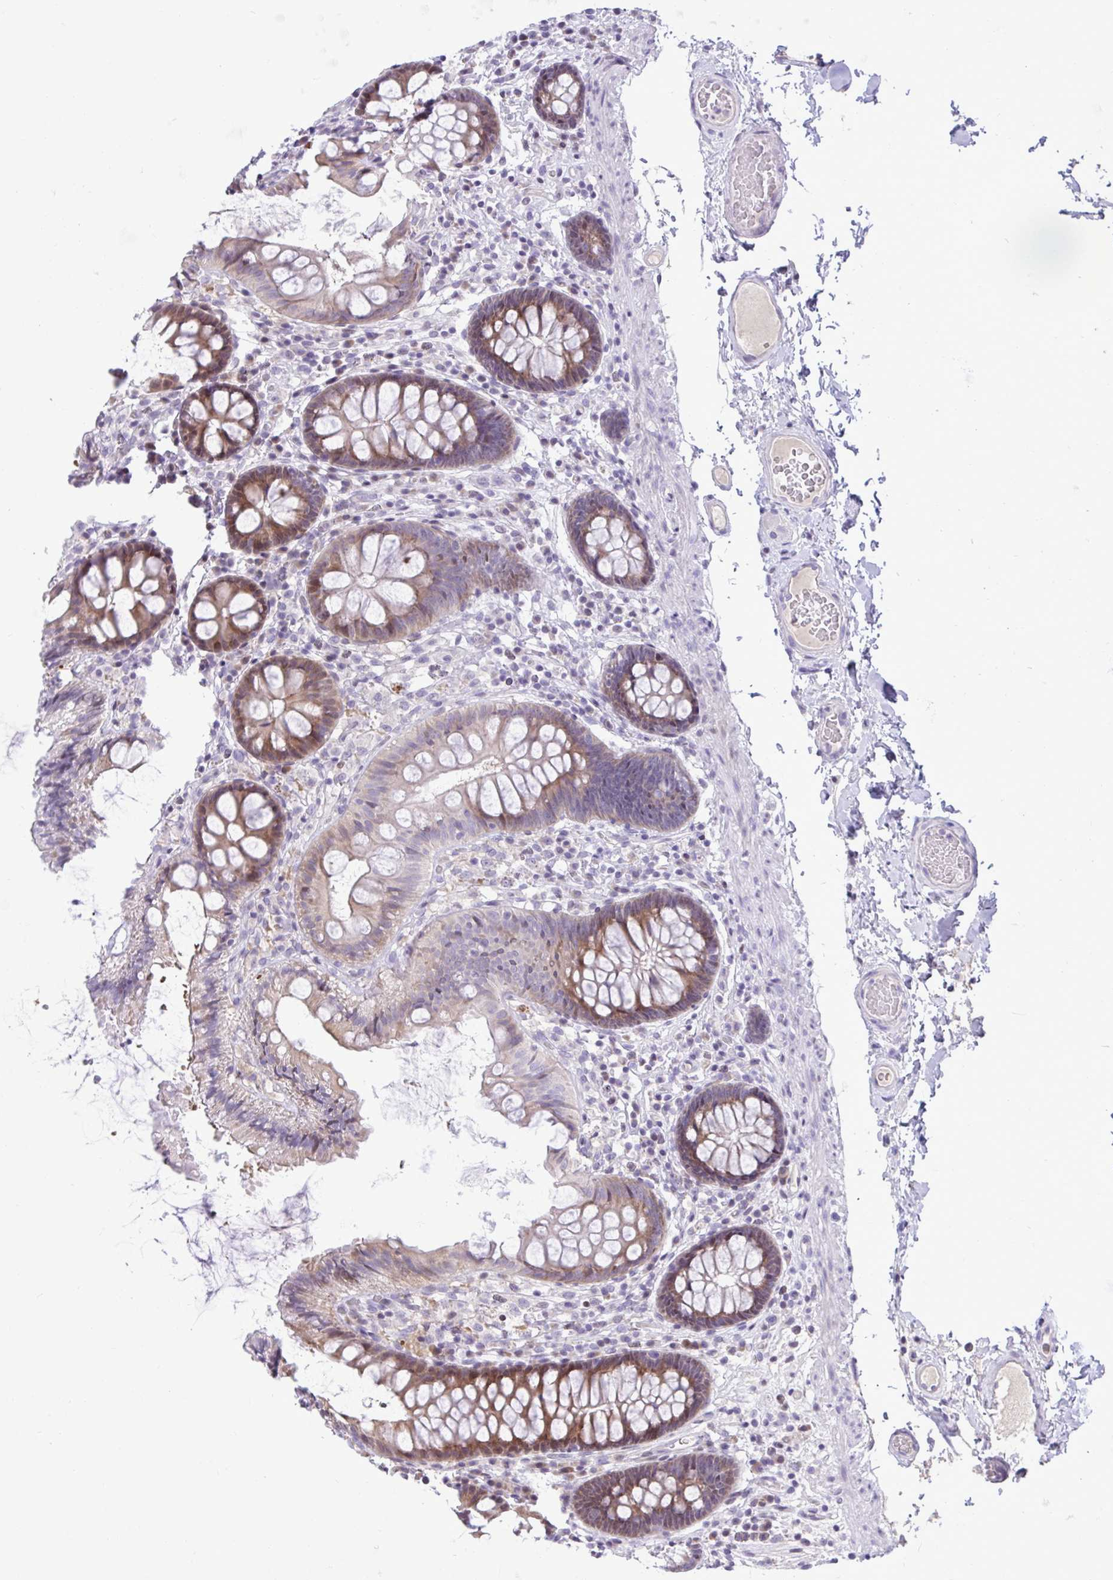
{"staining": {"intensity": "negative", "quantity": "none", "location": "none"}, "tissue": "colon", "cell_type": "Endothelial cells", "image_type": "normal", "snomed": [{"axis": "morphology", "description": "Normal tissue, NOS"}, {"axis": "topography", "description": "Colon"}], "caption": "This is an immunohistochemistry (IHC) photomicrograph of normal human colon. There is no expression in endothelial cells.", "gene": "EPOP", "patient": {"sex": "male", "age": 84}}